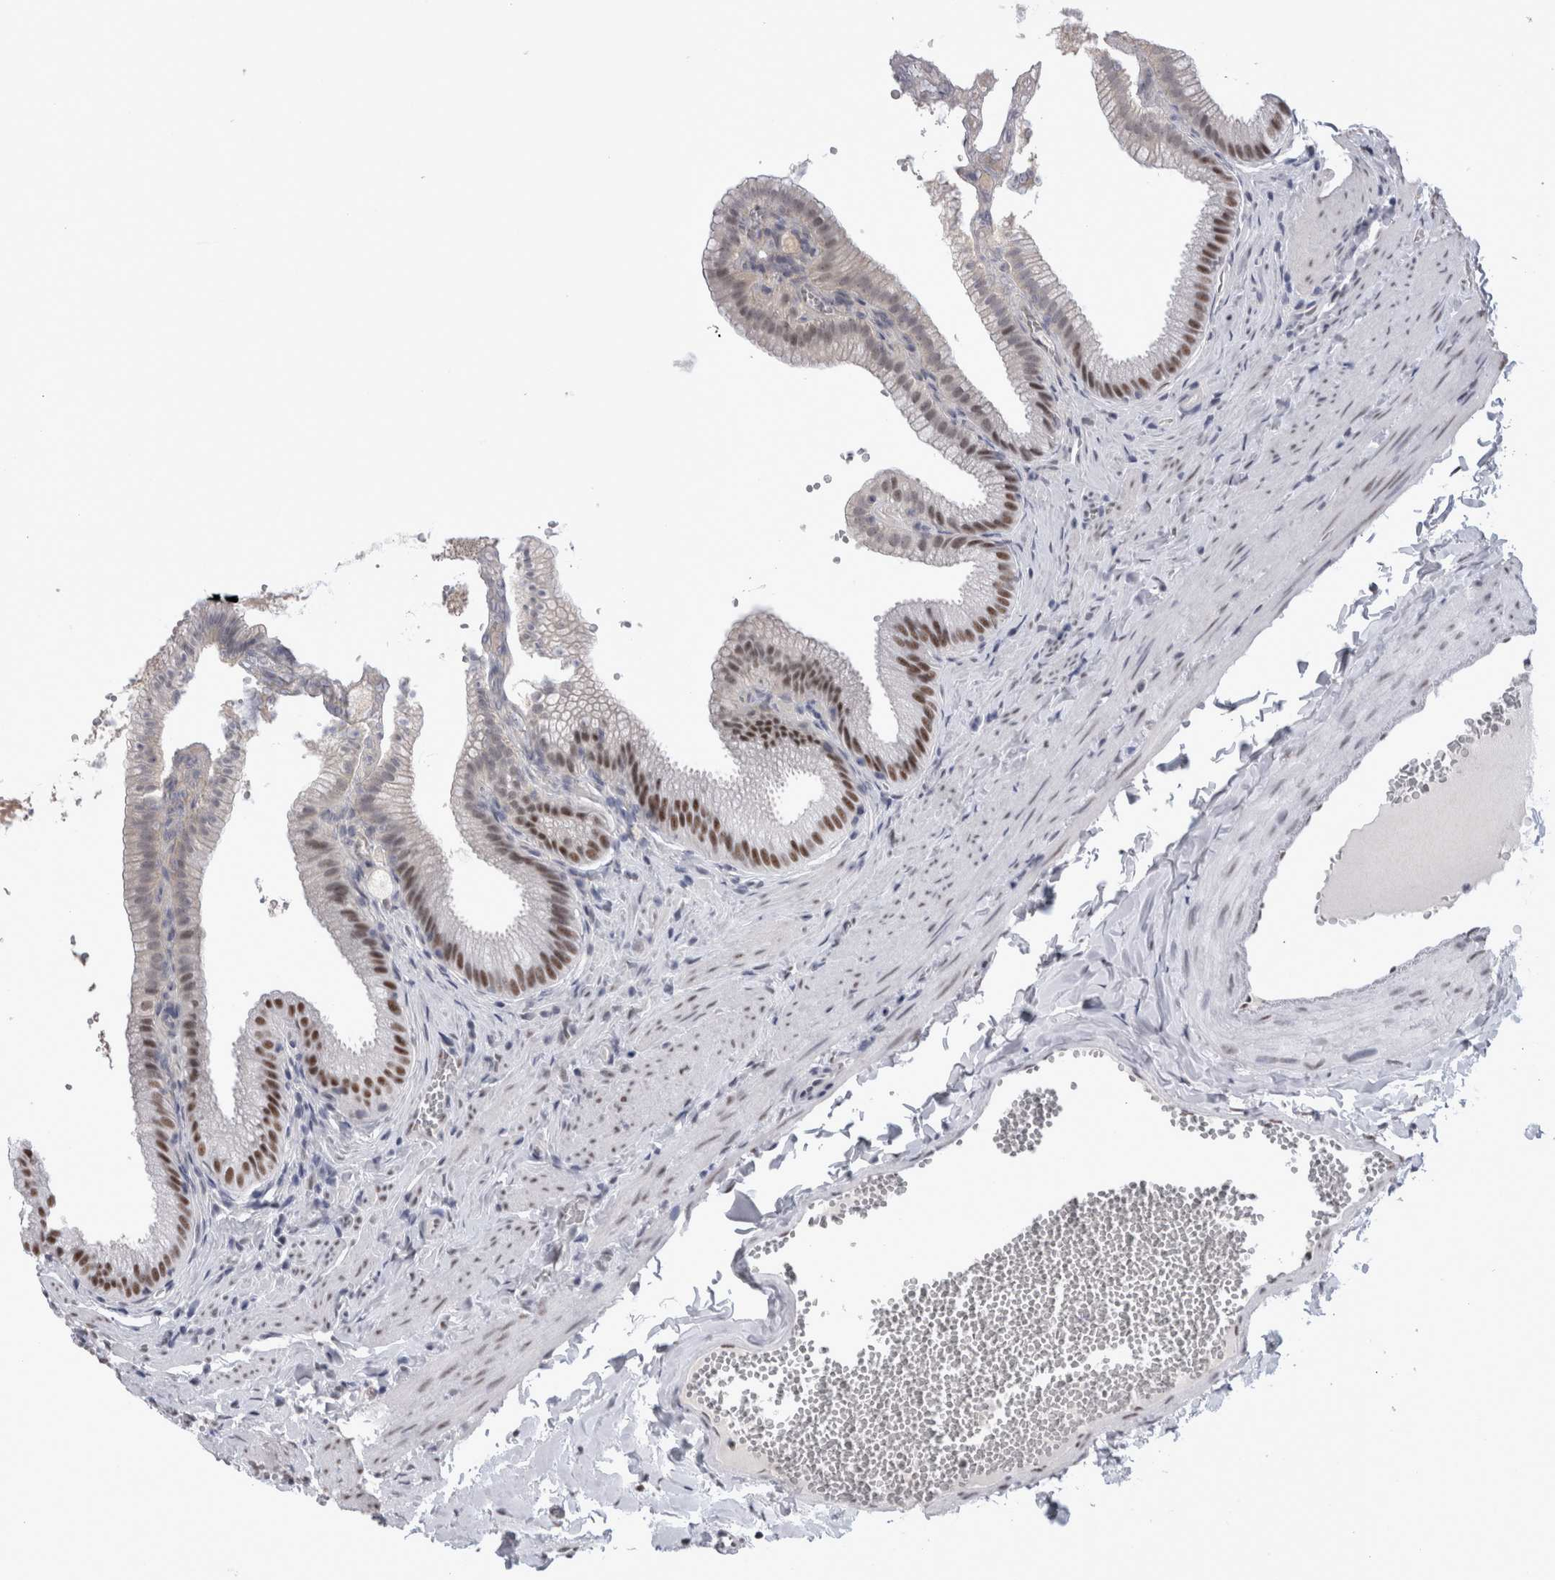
{"staining": {"intensity": "strong", "quantity": ">75%", "location": "nuclear"}, "tissue": "gallbladder", "cell_type": "Glandular cells", "image_type": "normal", "snomed": [{"axis": "morphology", "description": "Normal tissue, NOS"}, {"axis": "topography", "description": "Gallbladder"}], "caption": "IHC image of unremarkable gallbladder stained for a protein (brown), which displays high levels of strong nuclear positivity in approximately >75% of glandular cells.", "gene": "API5", "patient": {"sex": "male", "age": 38}}